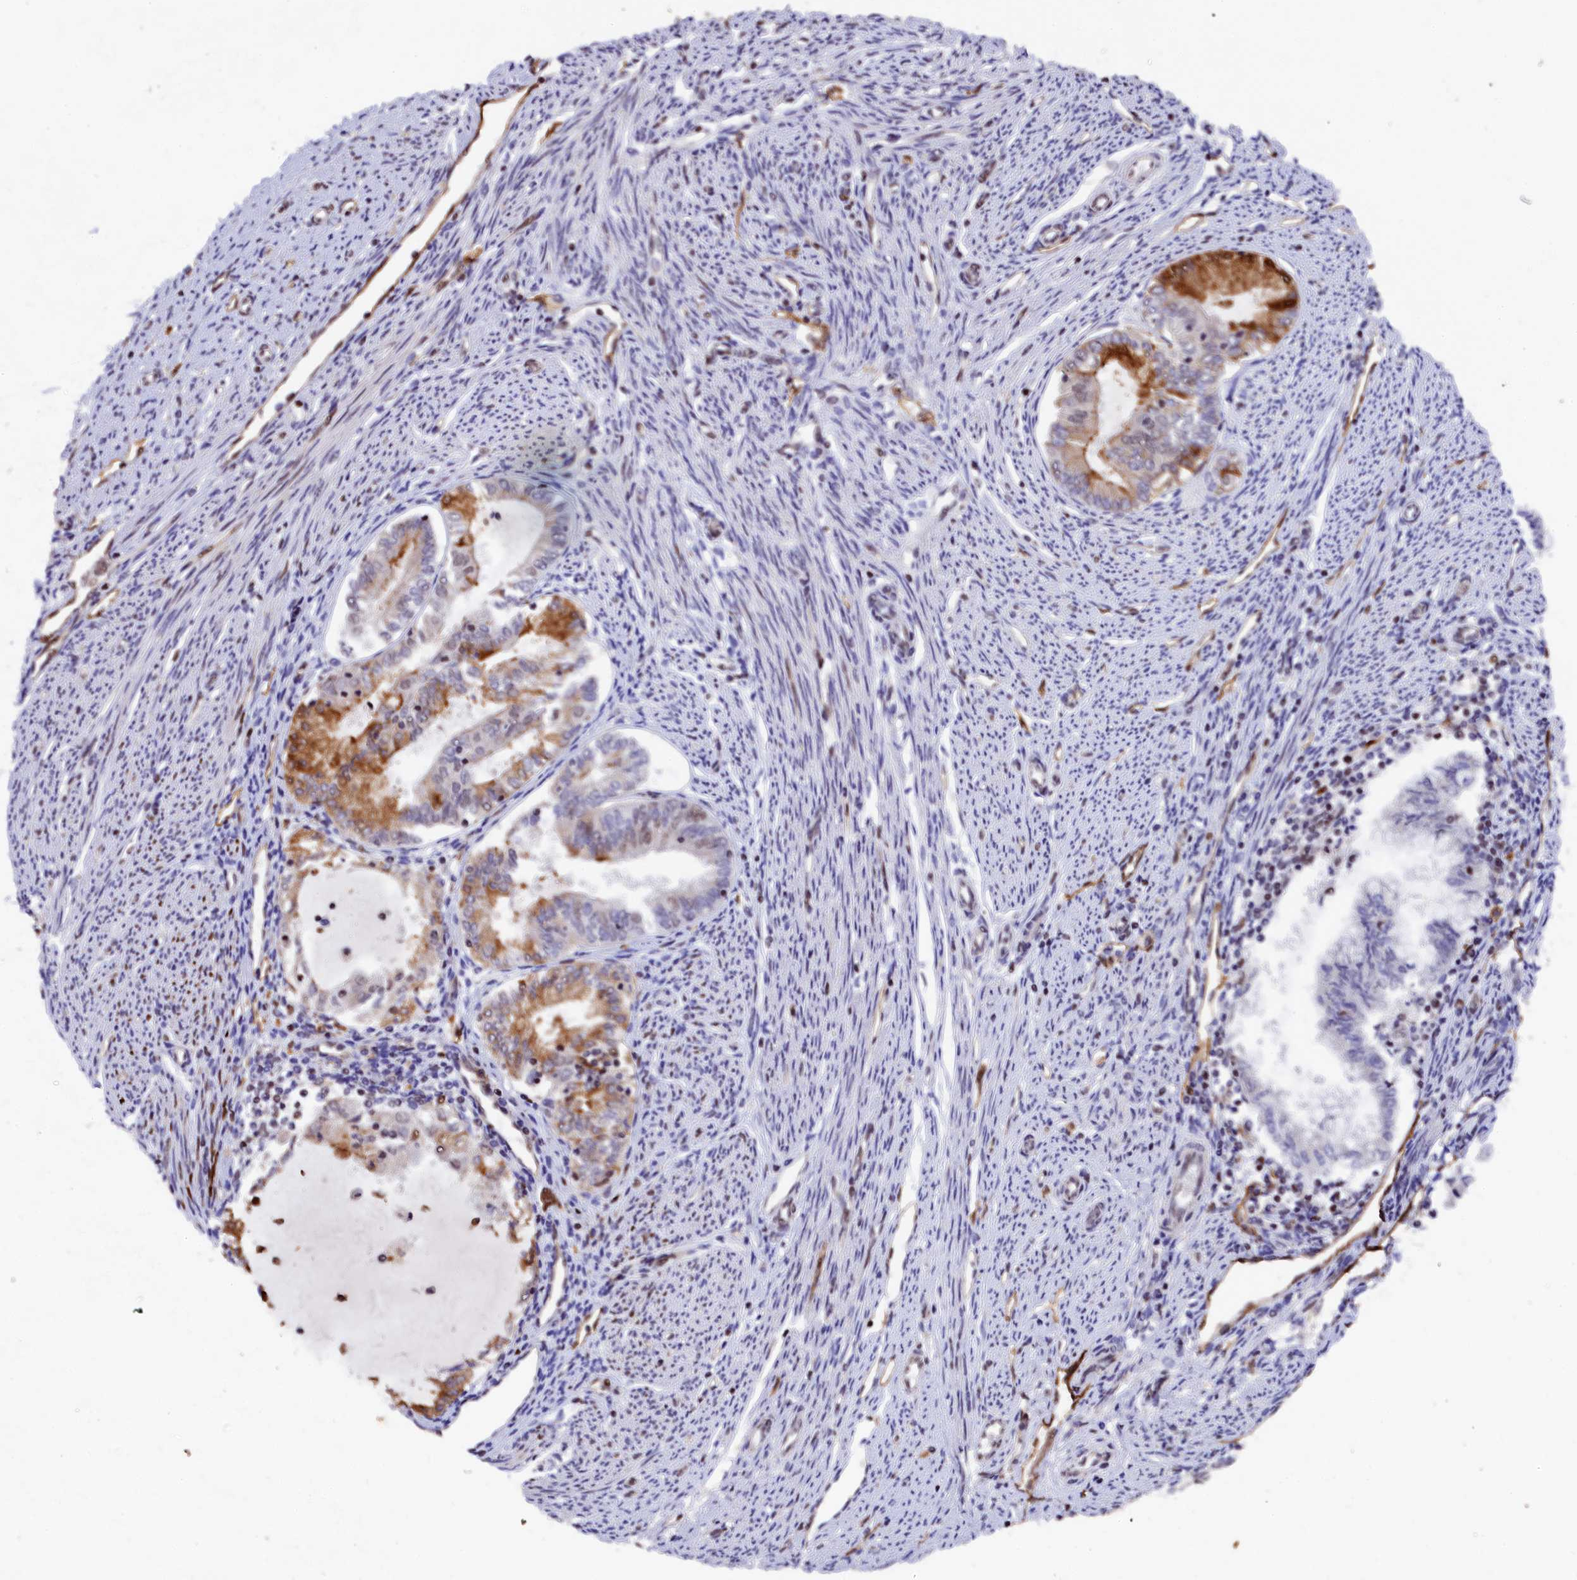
{"staining": {"intensity": "moderate", "quantity": "25%-75%", "location": "cytoplasmic/membranous"}, "tissue": "endometrial cancer", "cell_type": "Tumor cells", "image_type": "cancer", "snomed": [{"axis": "morphology", "description": "Adenocarcinoma, NOS"}, {"axis": "topography", "description": "Endometrium"}], "caption": "A micrograph of human endometrial cancer (adenocarcinoma) stained for a protein demonstrates moderate cytoplasmic/membranous brown staining in tumor cells. The protein of interest is shown in brown color, while the nuclei are stained blue.", "gene": "ADIG", "patient": {"sex": "female", "age": 79}}